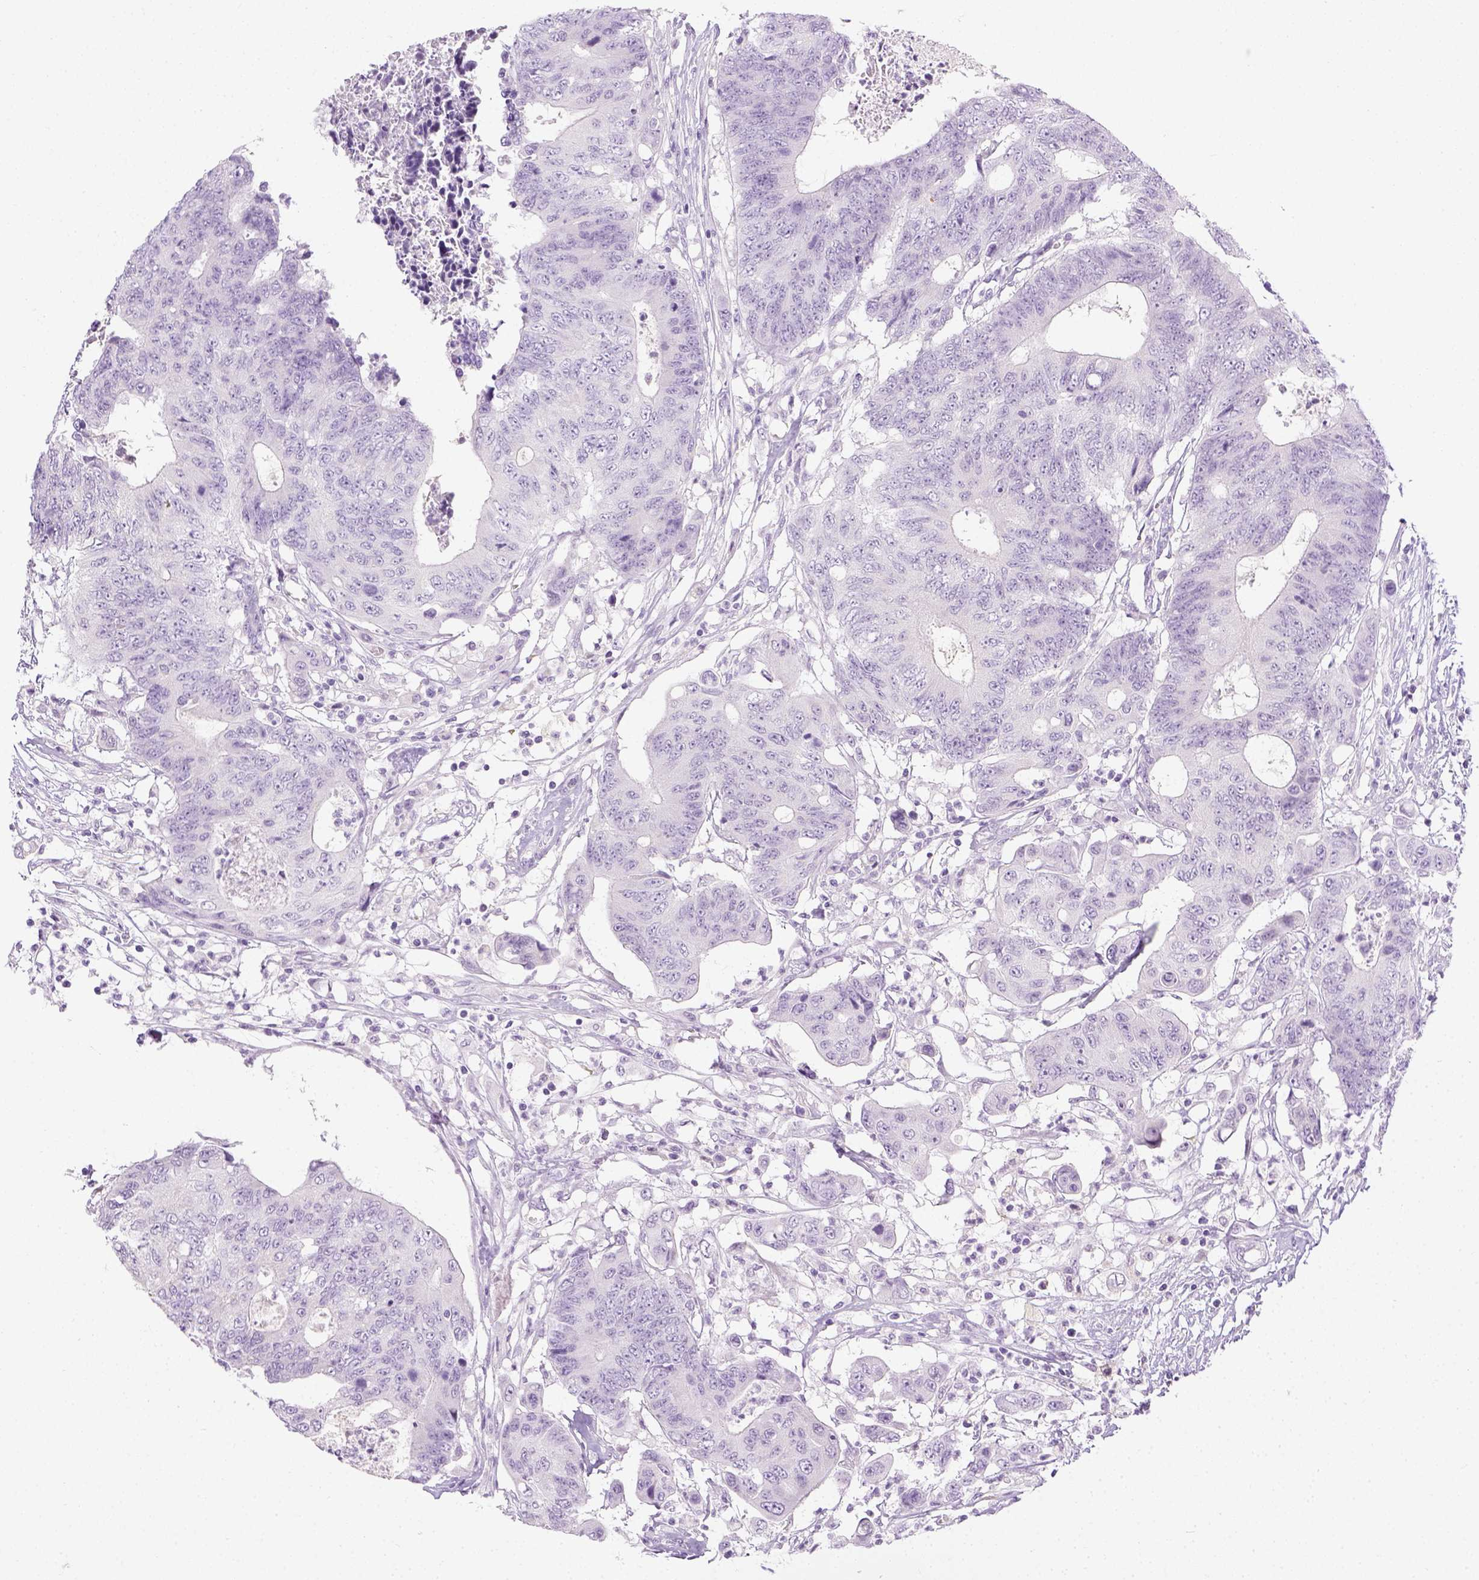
{"staining": {"intensity": "negative", "quantity": "none", "location": "none"}, "tissue": "colorectal cancer", "cell_type": "Tumor cells", "image_type": "cancer", "snomed": [{"axis": "morphology", "description": "Adenocarcinoma, NOS"}, {"axis": "topography", "description": "Colon"}], "caption": "High magnification brightfield microscopy of colorectal cancer stained with DAB (3,3'-diaminobenzidine) (brown) and counterstained with hematoxylin (blue): tumor cells show no significant expression.", "gene": "LGSN", "patient": {"sex": "female", "age": 48}}